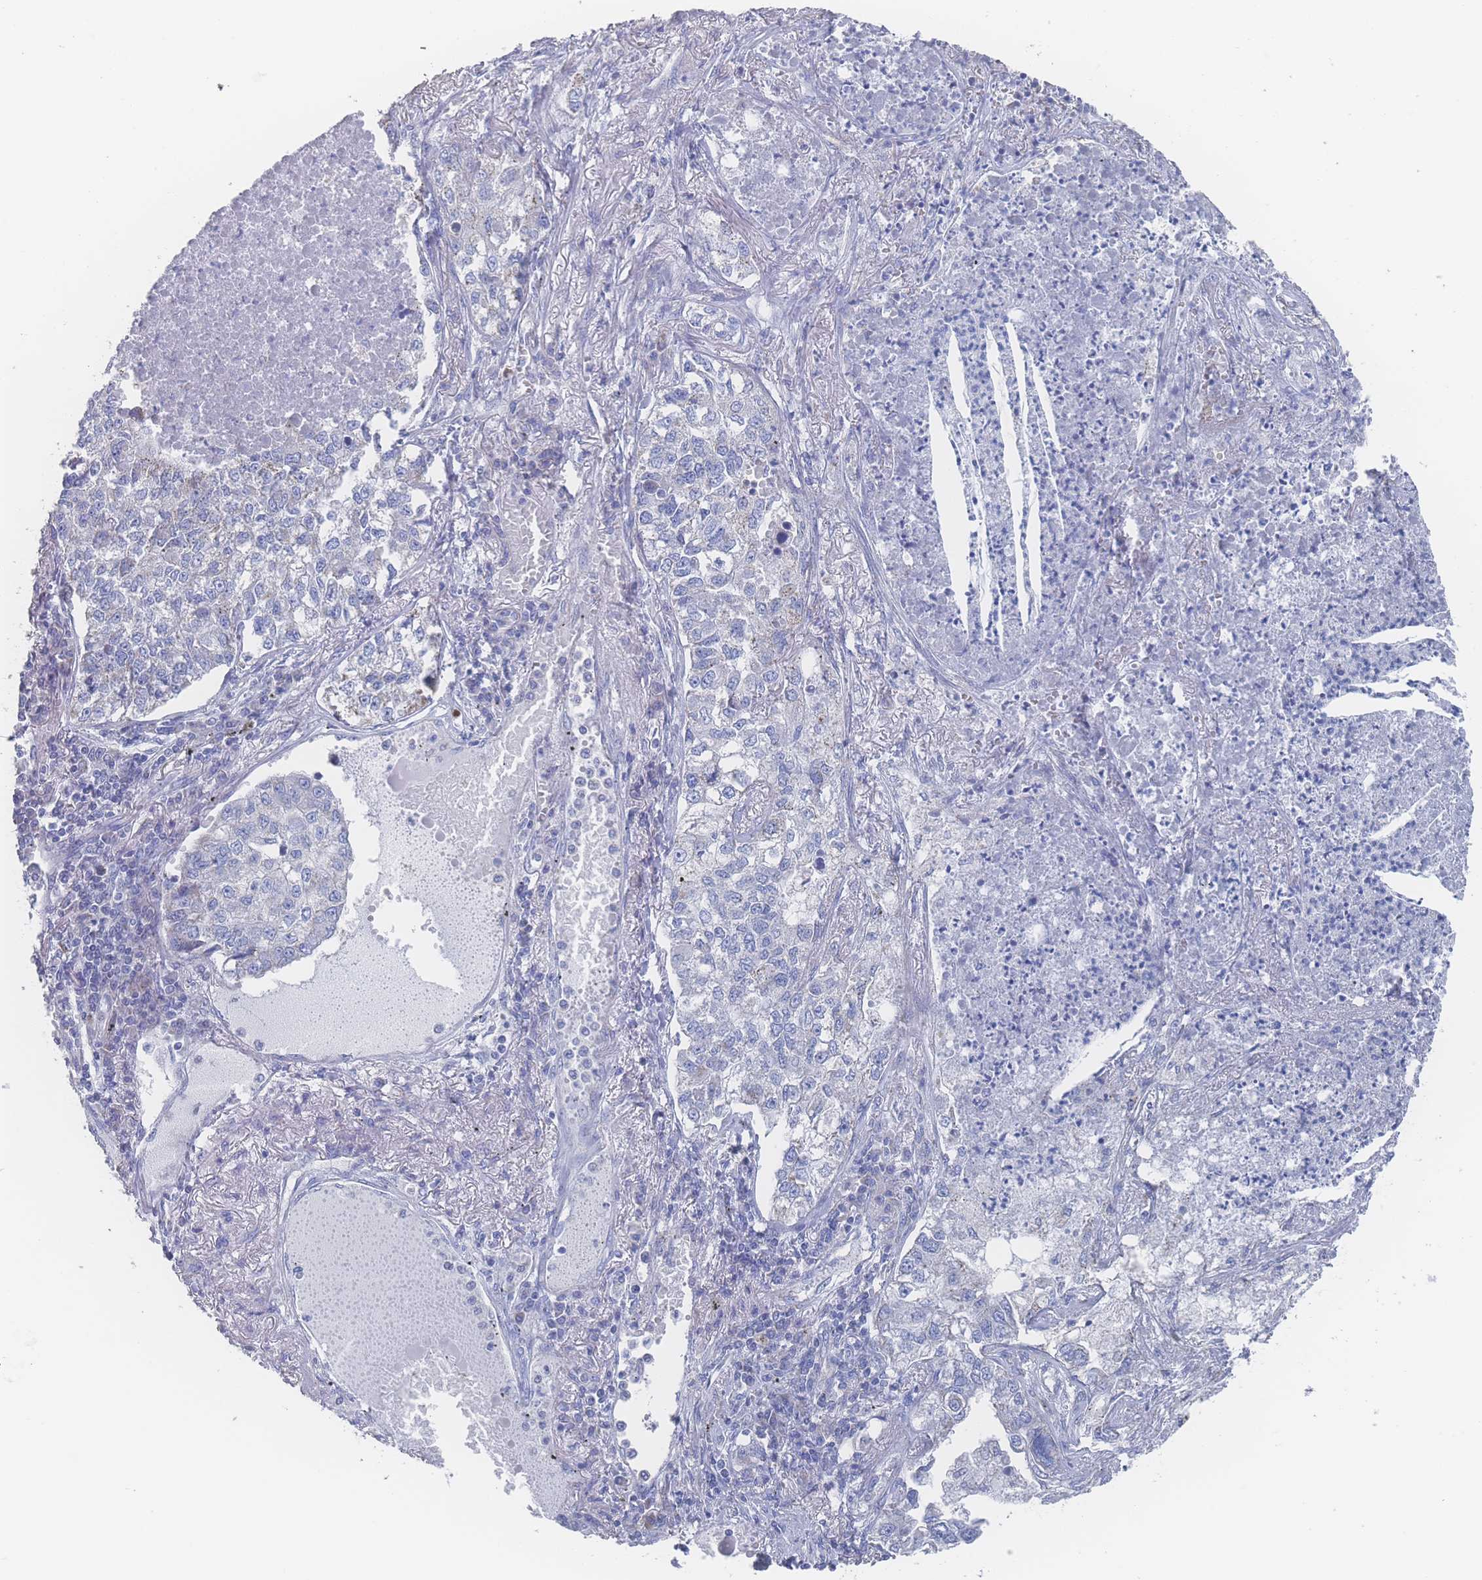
{"staining": {"intensity": "negative", "quantity": "none", "location": "none"}, "tissue": "lung cancer", "cell_type": "Tumor cells", "image_type": "cancer", "snomed": [{"axis": "morphology", "description": "Adenocarcinoma, NOS"}, {"axis": "topography", "description": "Lung"}], "caption": "The image shows no staining of tumor cells in lung cancer (adenocarcinoma). (Brightfield microscopy of DAB immunohistochemistry at high magnification).", "gene": "SNPH", "patient": {"sex": "male", "age": 49}}